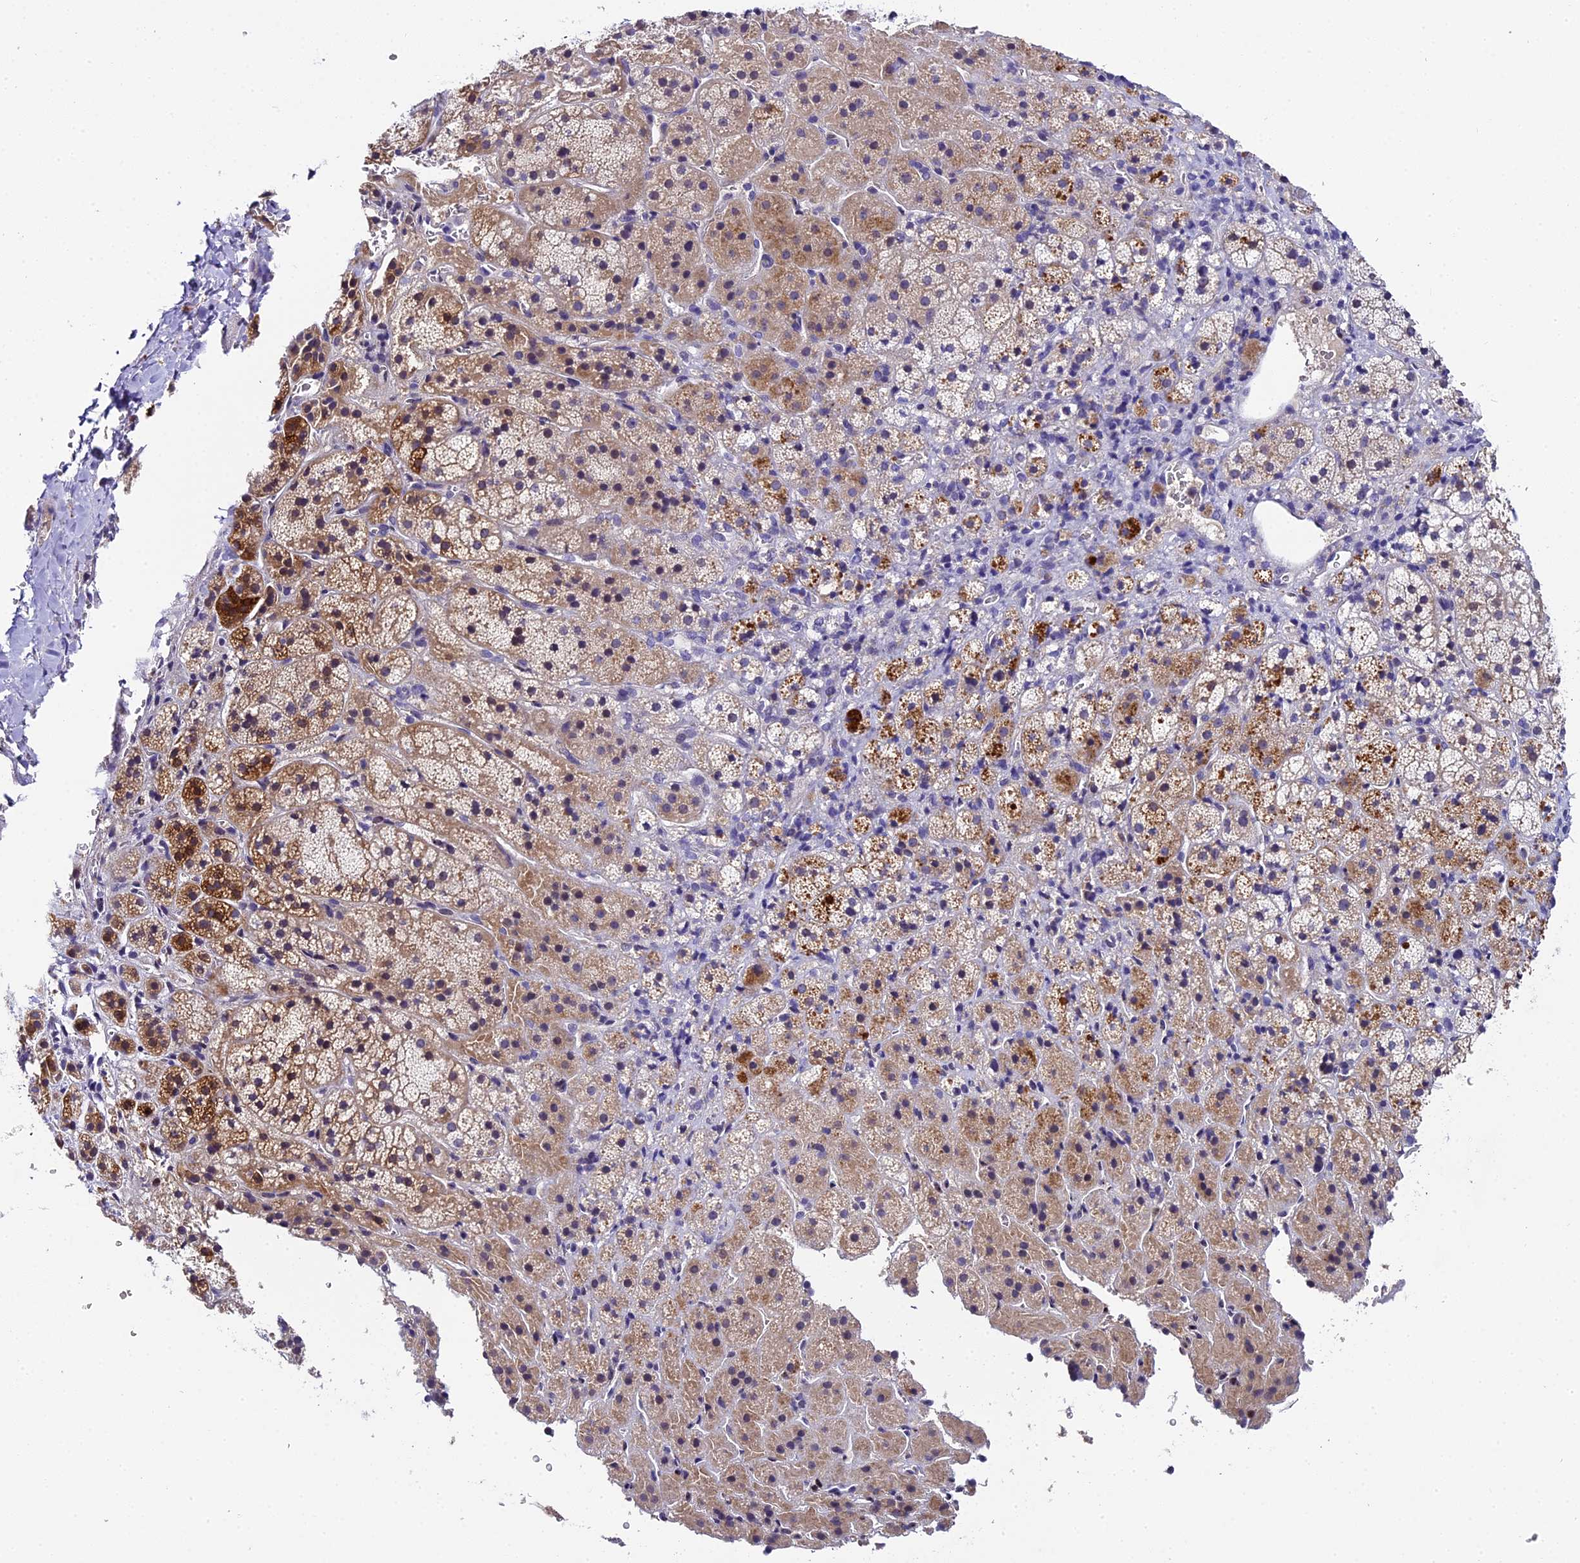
{"staining": {"intensity": "moderate", "quantity": "<25%", "location": "cytoplasmic/membranous"}, "tissue": "adrenal gland", "cell_type": "Glandular cells", "image_type": "normal", "snomed": [{"axis": "morphology", "description": "Normal tissue, NOS"}, {"axis": "topography", "description": "Adrenal gland"}], "caption": "Moderate cytoplasmic/membranous positivity for a protein is seen in approximately <25% of glandular cells of unremarkable adrenal gland using IHC.", "gene": "ENKD1", "patient": {"sex": "female", "age": 44}}